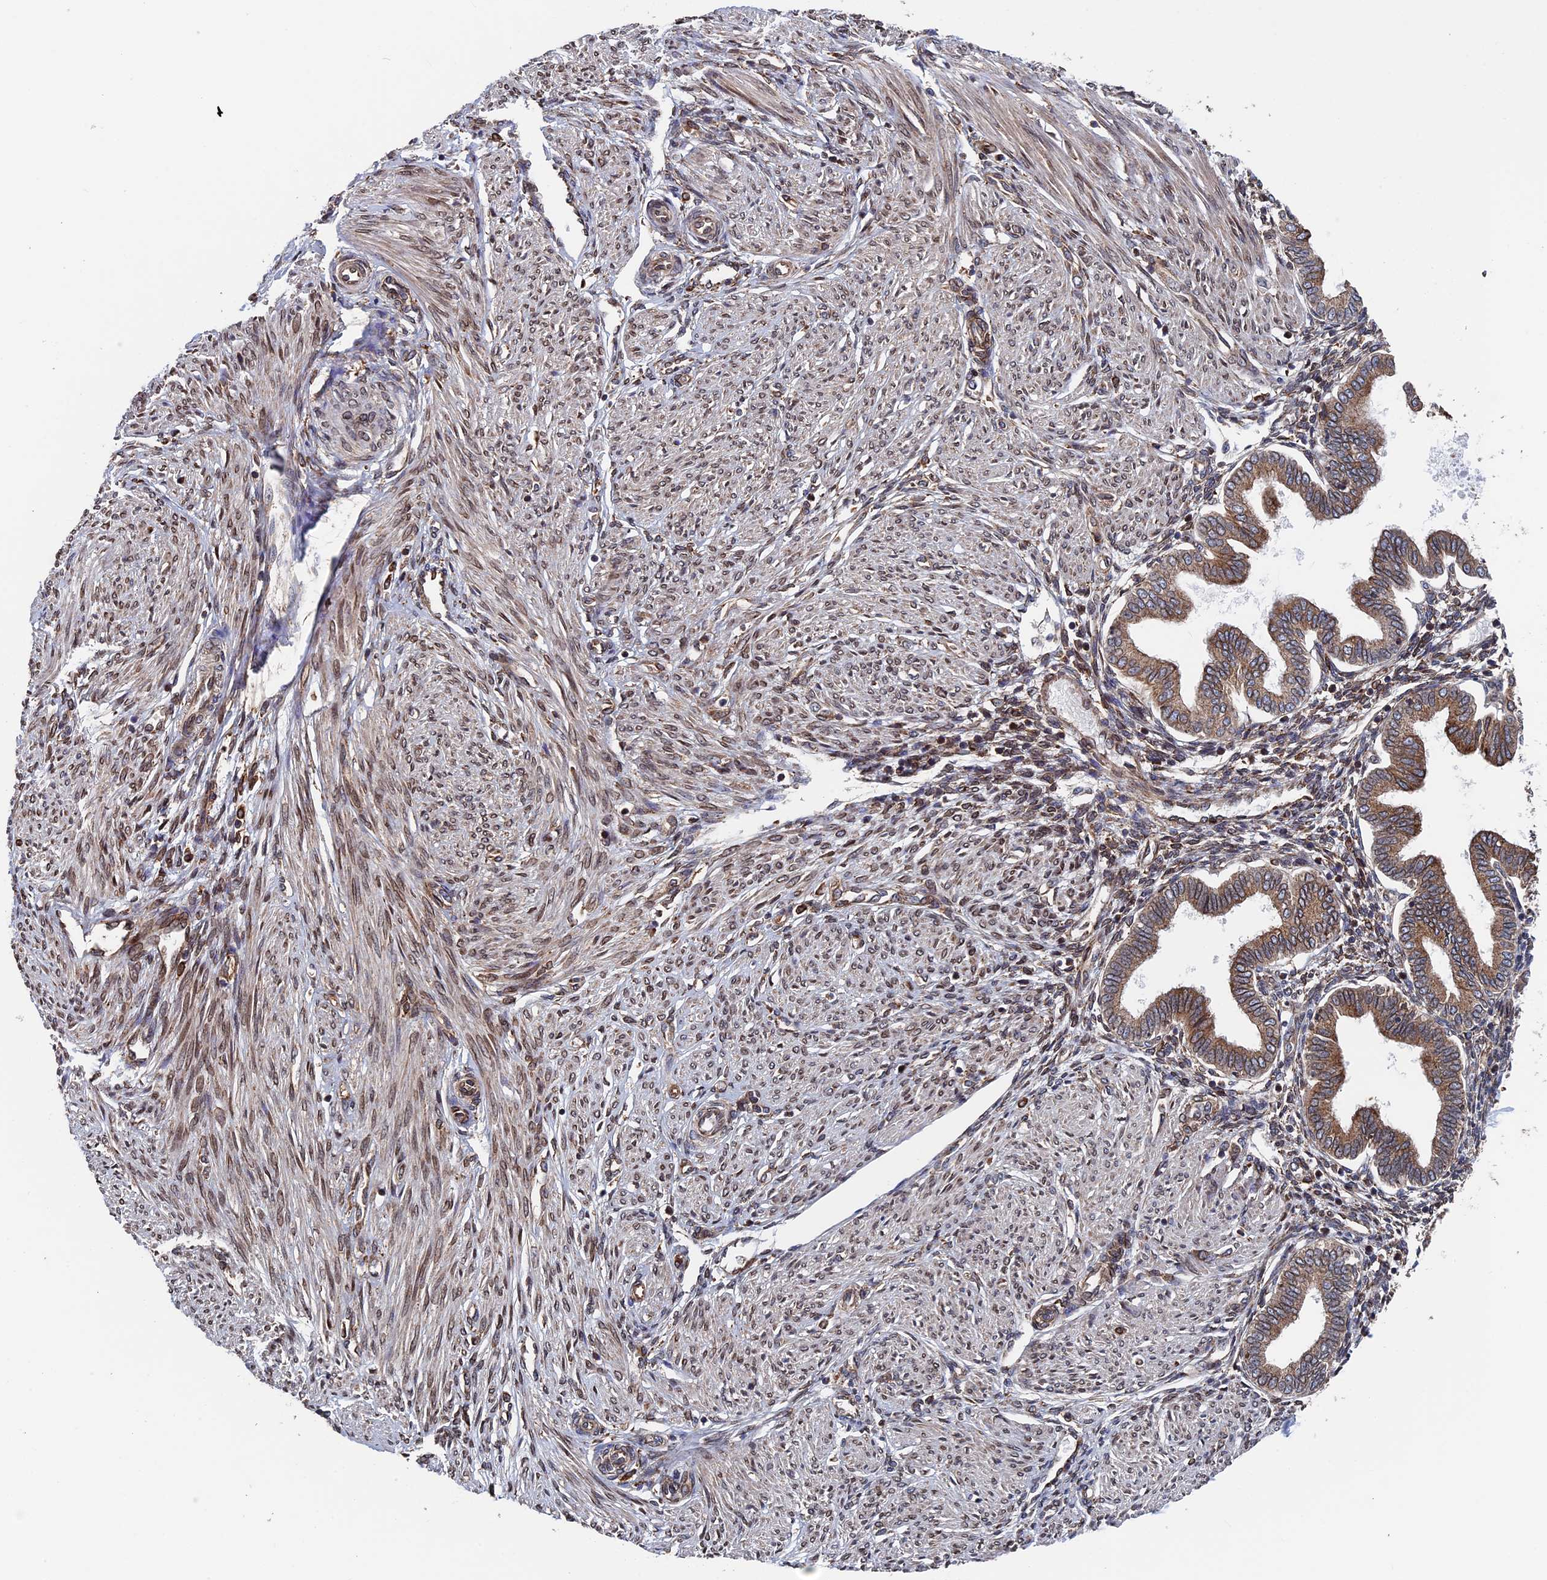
{"staining": {"intensity": "moderate", "quantity": "<25%", "location": "cytoplasmic/membranous"}, "tissue": "endometrium", "cell_type": "Cells in endometrial stroma", "image_type": "normal", "snomed": [{"axis": "morphology", "description": "Normal tissue, NOS"}, {"axis": "topography", "description": "Endometrium"}], "caption": "Human endometrium stained for a protein (brown) shows moderate cytoplasmic/membranous positive positivity in about <25% of cells in endometrial stroma.", "gene": "RPUSD1", "patient": {"sex": "female", "age": 53}}